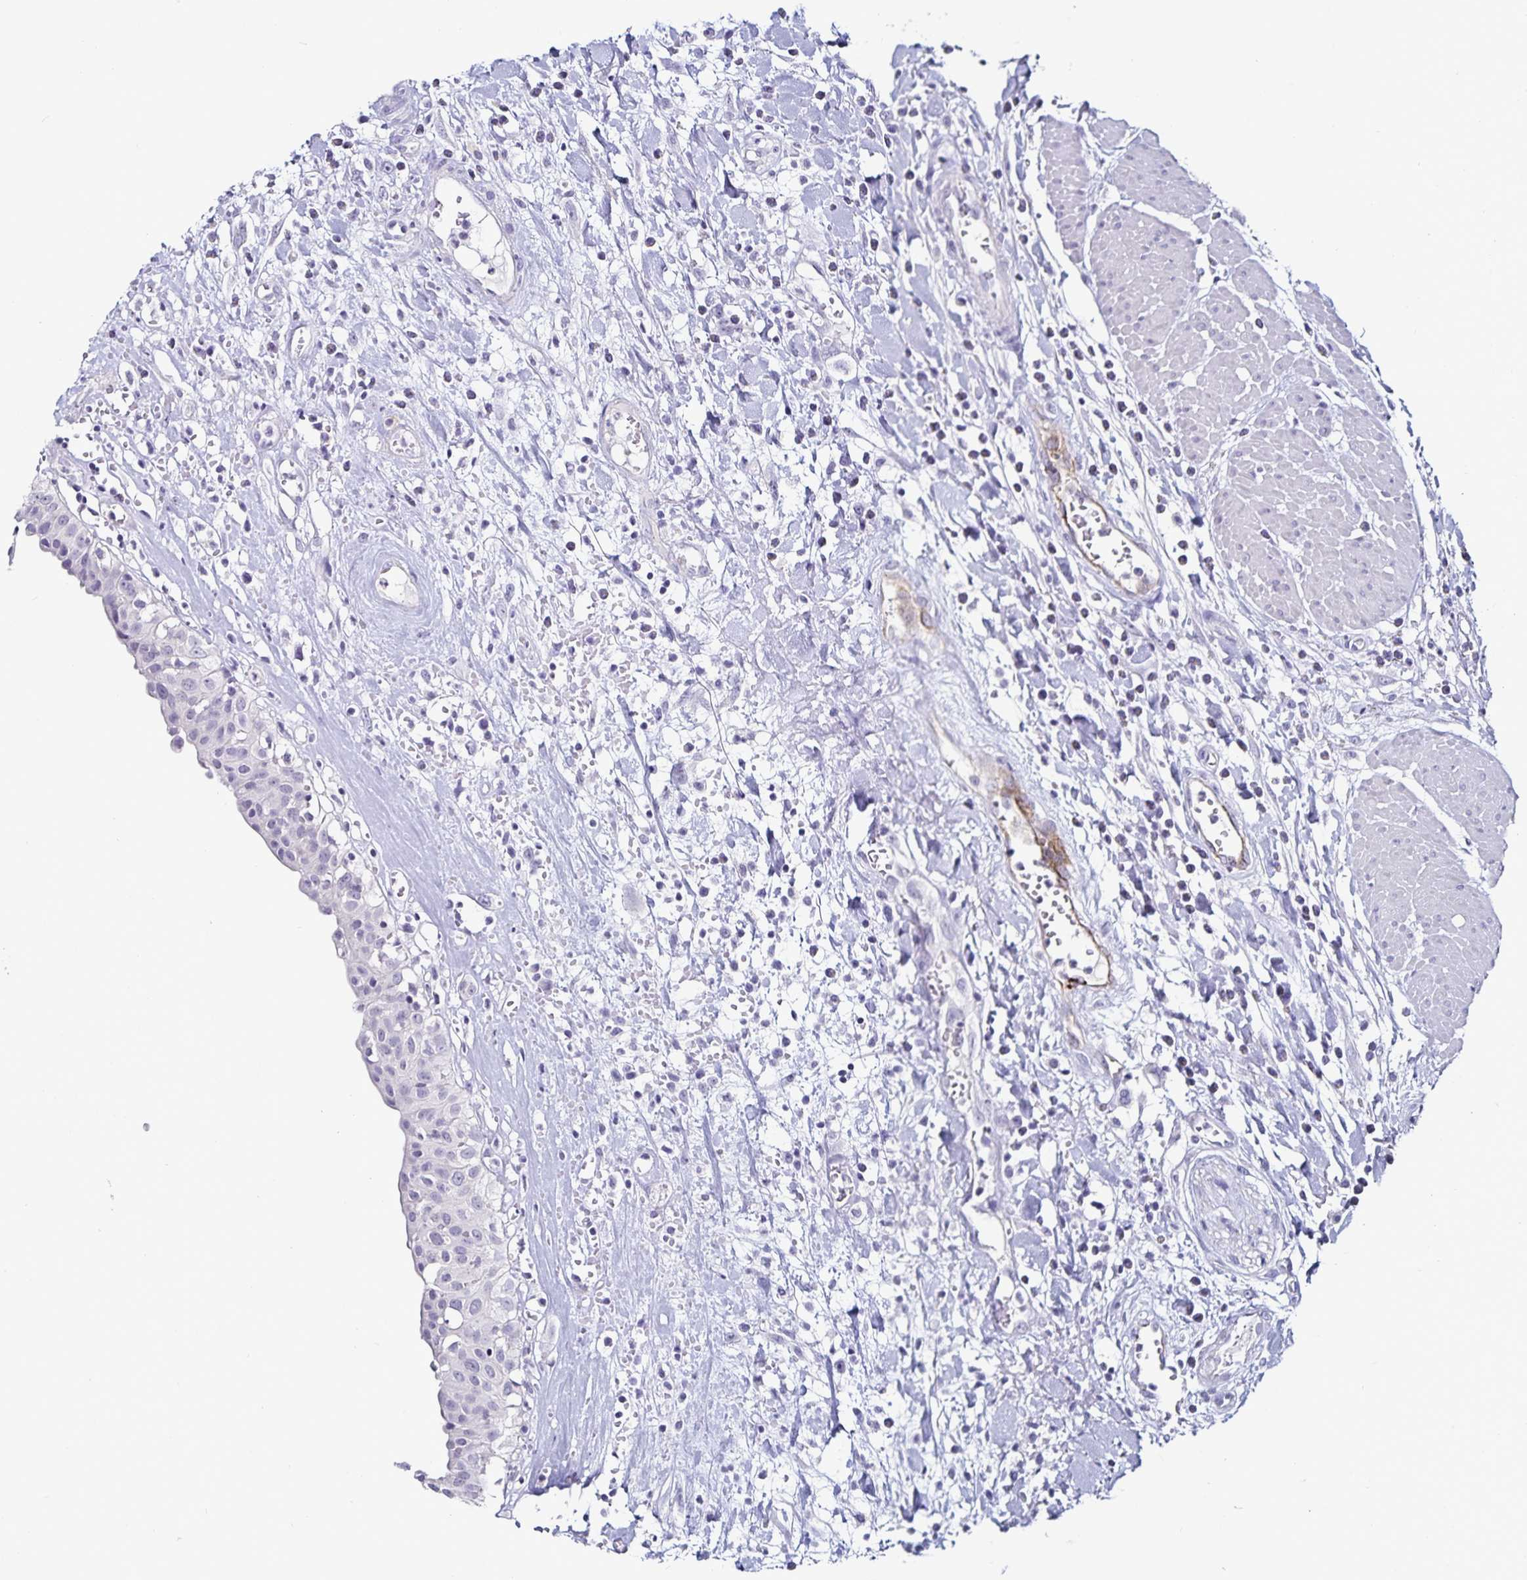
{"staining": {"intensity": "negative", "quantity": "none", "location": "none"}, "tissue": "urinary bladder", "cell_type": "Urothelial cells", "image_type": "normal", "snomed": [{"axis": "morphology", "description": "Normal tissue, NOS"}, {"axis": "topography", "description": "Urinary bladder"}], "caption": "This photomicrograph is of benign urinary bladder stained with immunohistochemistry to label a protein in brown with the nuclei are counter-stained blue. There is no staining in urothelial cells. (Immunohistochemistry (ihc), brightfield microscopy, high magnification).", "gene": "TSPAN7", "patient": {"sex": "male", "age": 64}}